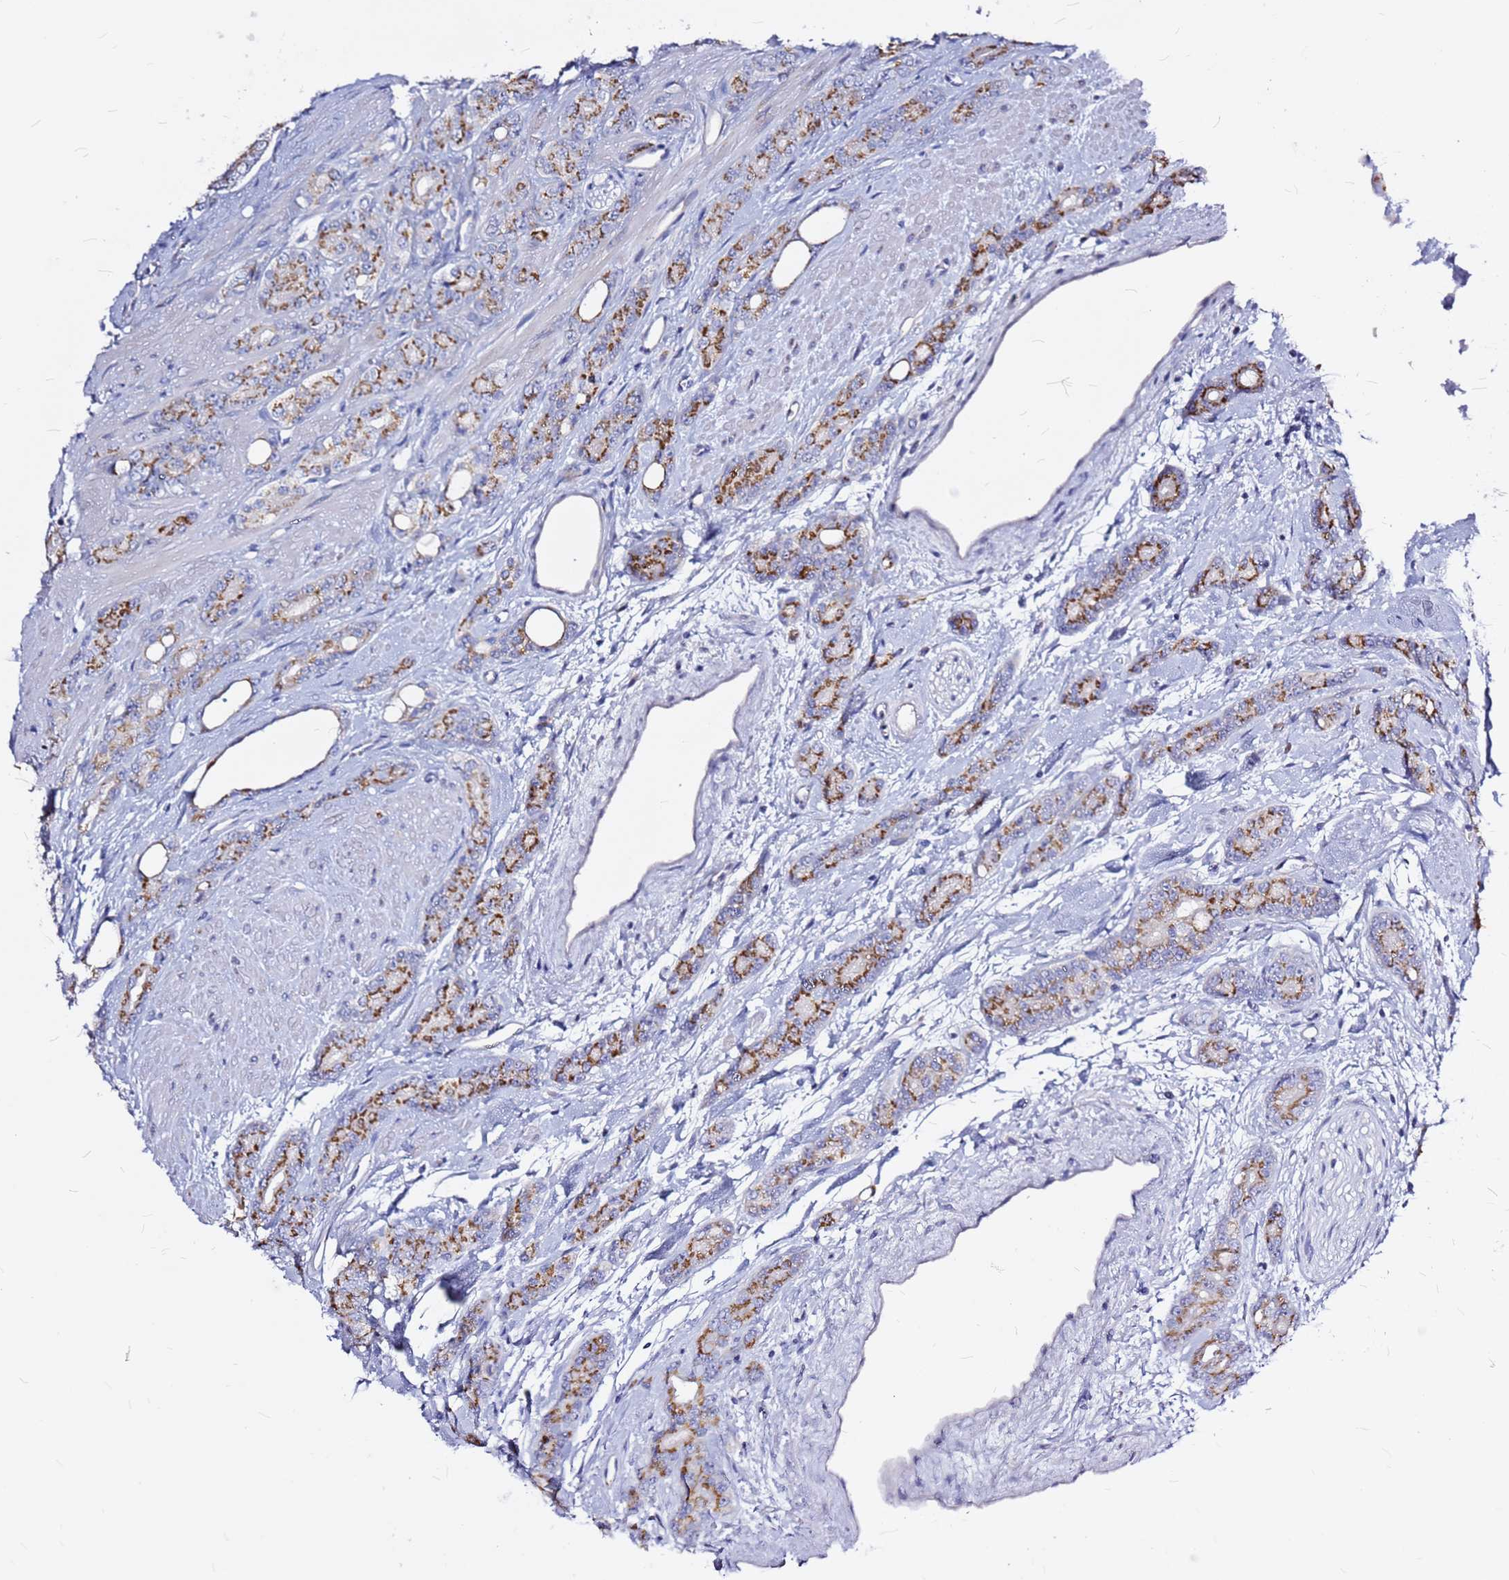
{"staining": {"intensity": "moderate", "quantity": ">75%", "location": "cytoplasmic/membranous"}, "tissue": "prostate cancer", "cell_type": "Tumor cells", "image_type": "cancer", "snomed": [{"axis": "morphology", "description": "Adenocarcinoma, High grade"}, {"axis": "topography", "description": "Prostate"}], "caption": "The immunohistochemical stain shows moderate cytoplasmic/membranous staining in tumor cells of prostate cancer (high-grade adenocarcinoma) tissue.", "gene": "CASD1", "patient": {"sex": "male", "age": 62}}